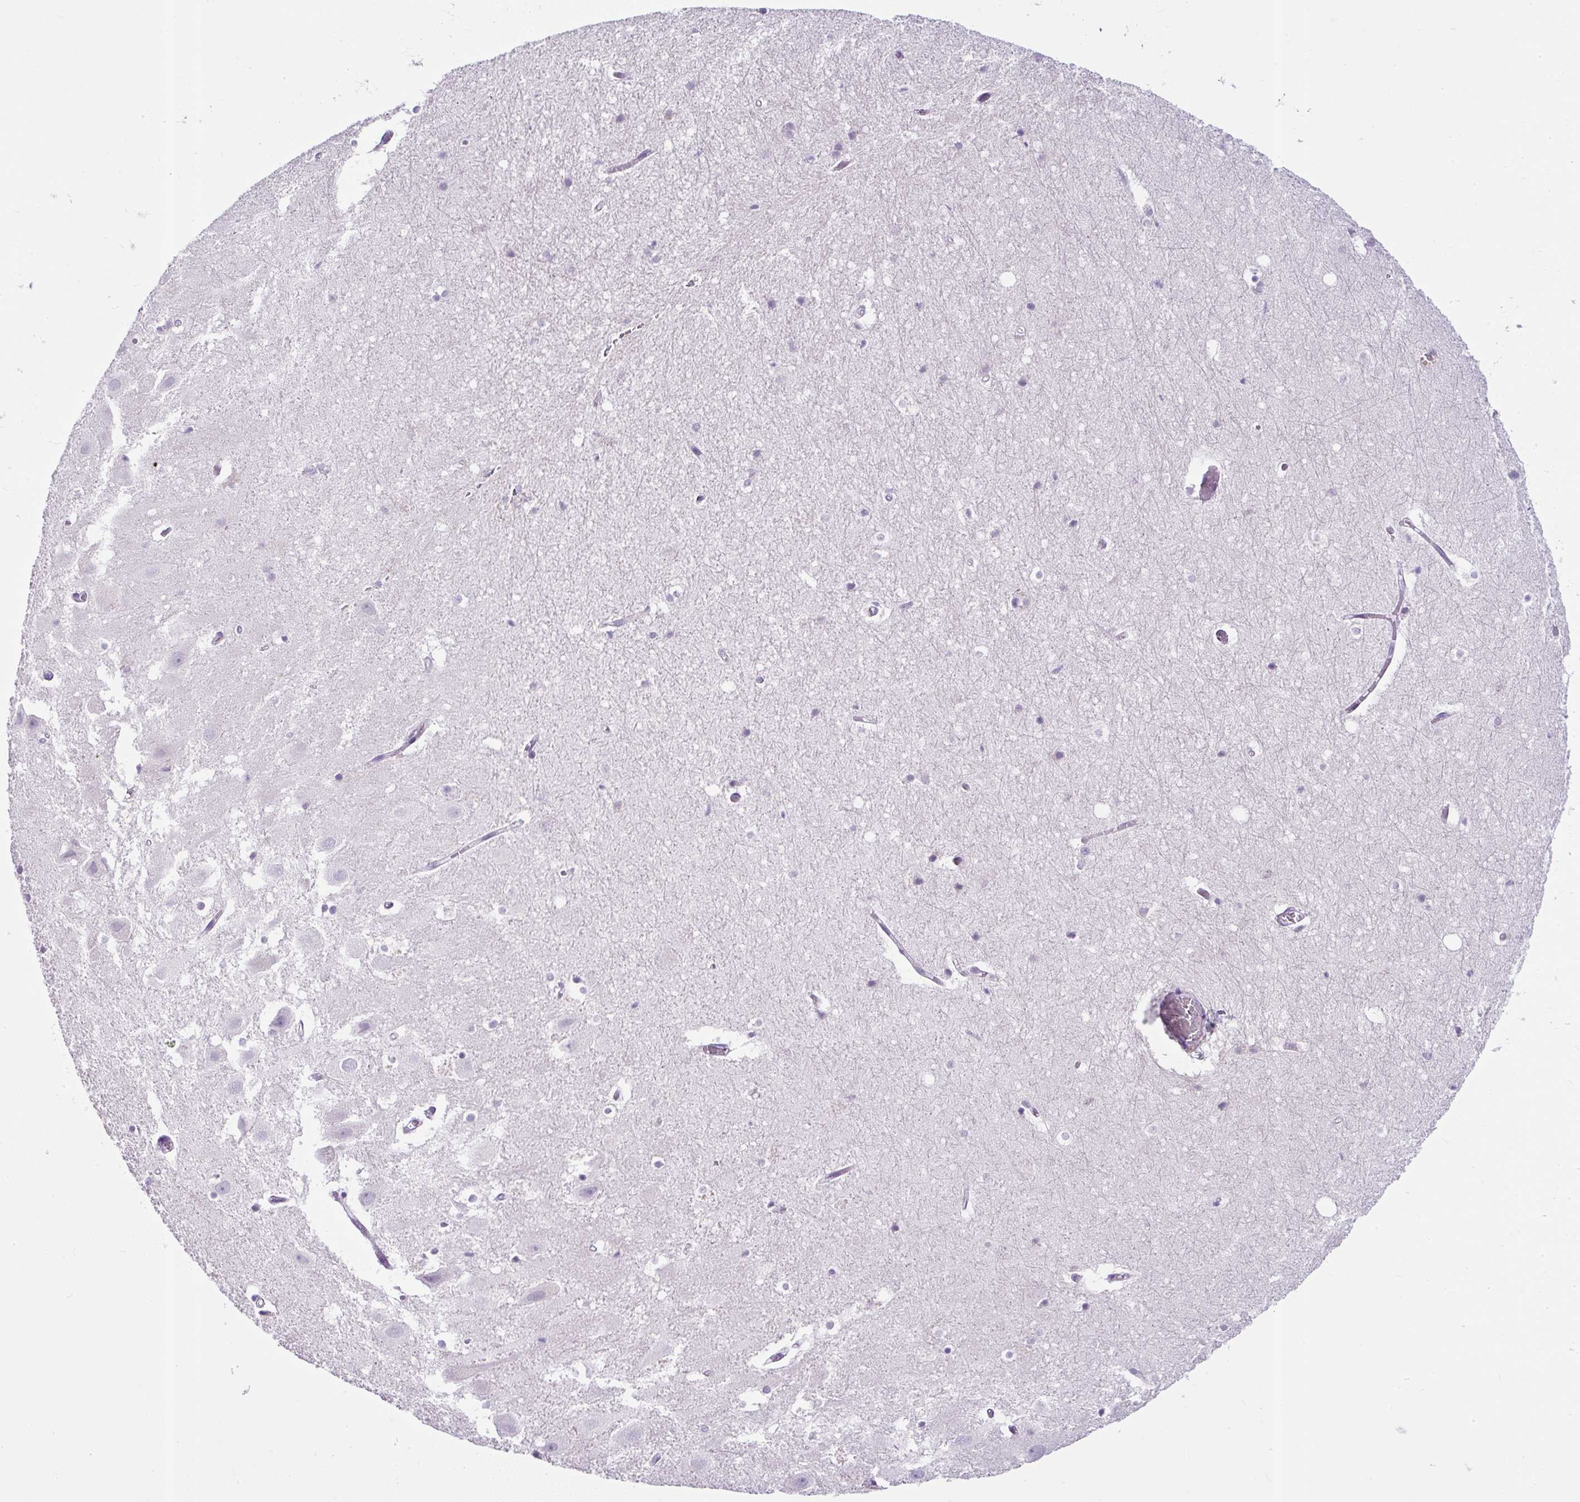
{"staining": {"intensity": "negative", "quantity": "none", "location": "none"}, "tissue": "hippocampus", "cell_type": "Glial cells", "image_type": "normal", "snomed": [{"axis": "morphology", "description": "Normal tissue, NOS"}, {"axis": "topography", "description": "Hippocampus"}], "caption": "A high-resolution image shows immunohistochemistry (IHC) staining of normal hippocampus, which shows no significant staining in glial cells. (Brightfield microscopy of DAB IHC at high magnification).", "gene": "COL9A2", "patient": {"sex": "female", "age": 52}}